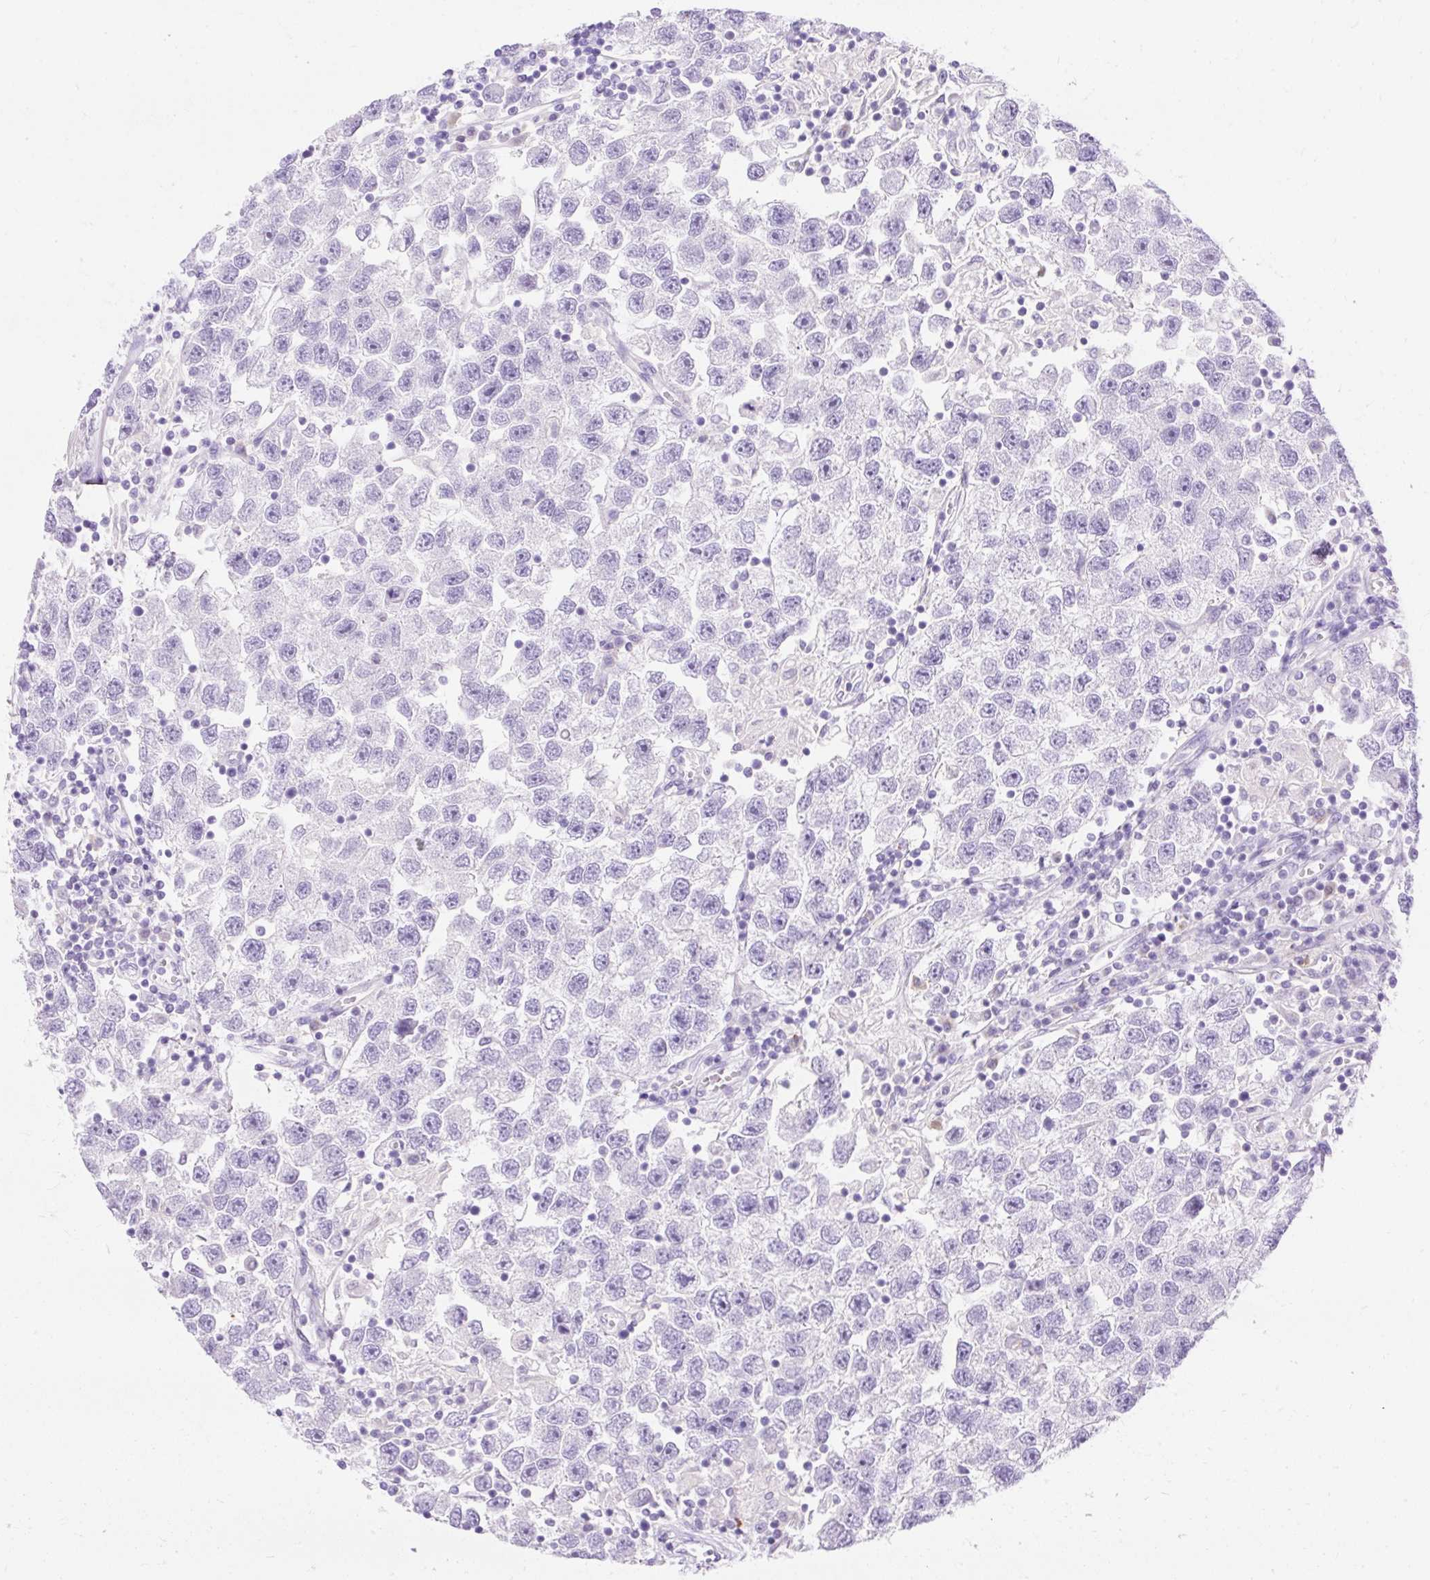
{"staining": {"intensity": "negative", "quantity": "none", "location": "none"}, "tissue": "testis cancer", "cell_type": "Tumor cells", "image_type": "cancer", "snomed": [{"axis": "morphology", "description": "Seminoma, NOS"}, {"axis": "topography", "description": "Testis"}], "caption": "Tumor cells show no significant protein expression in testis cancer. (Brightfield microscopy of DAB (3,3'-diaminobenzidine) IHC at high magnification).", "gene": "HEXB", "patient": {"sex": "male", "age": 26}}